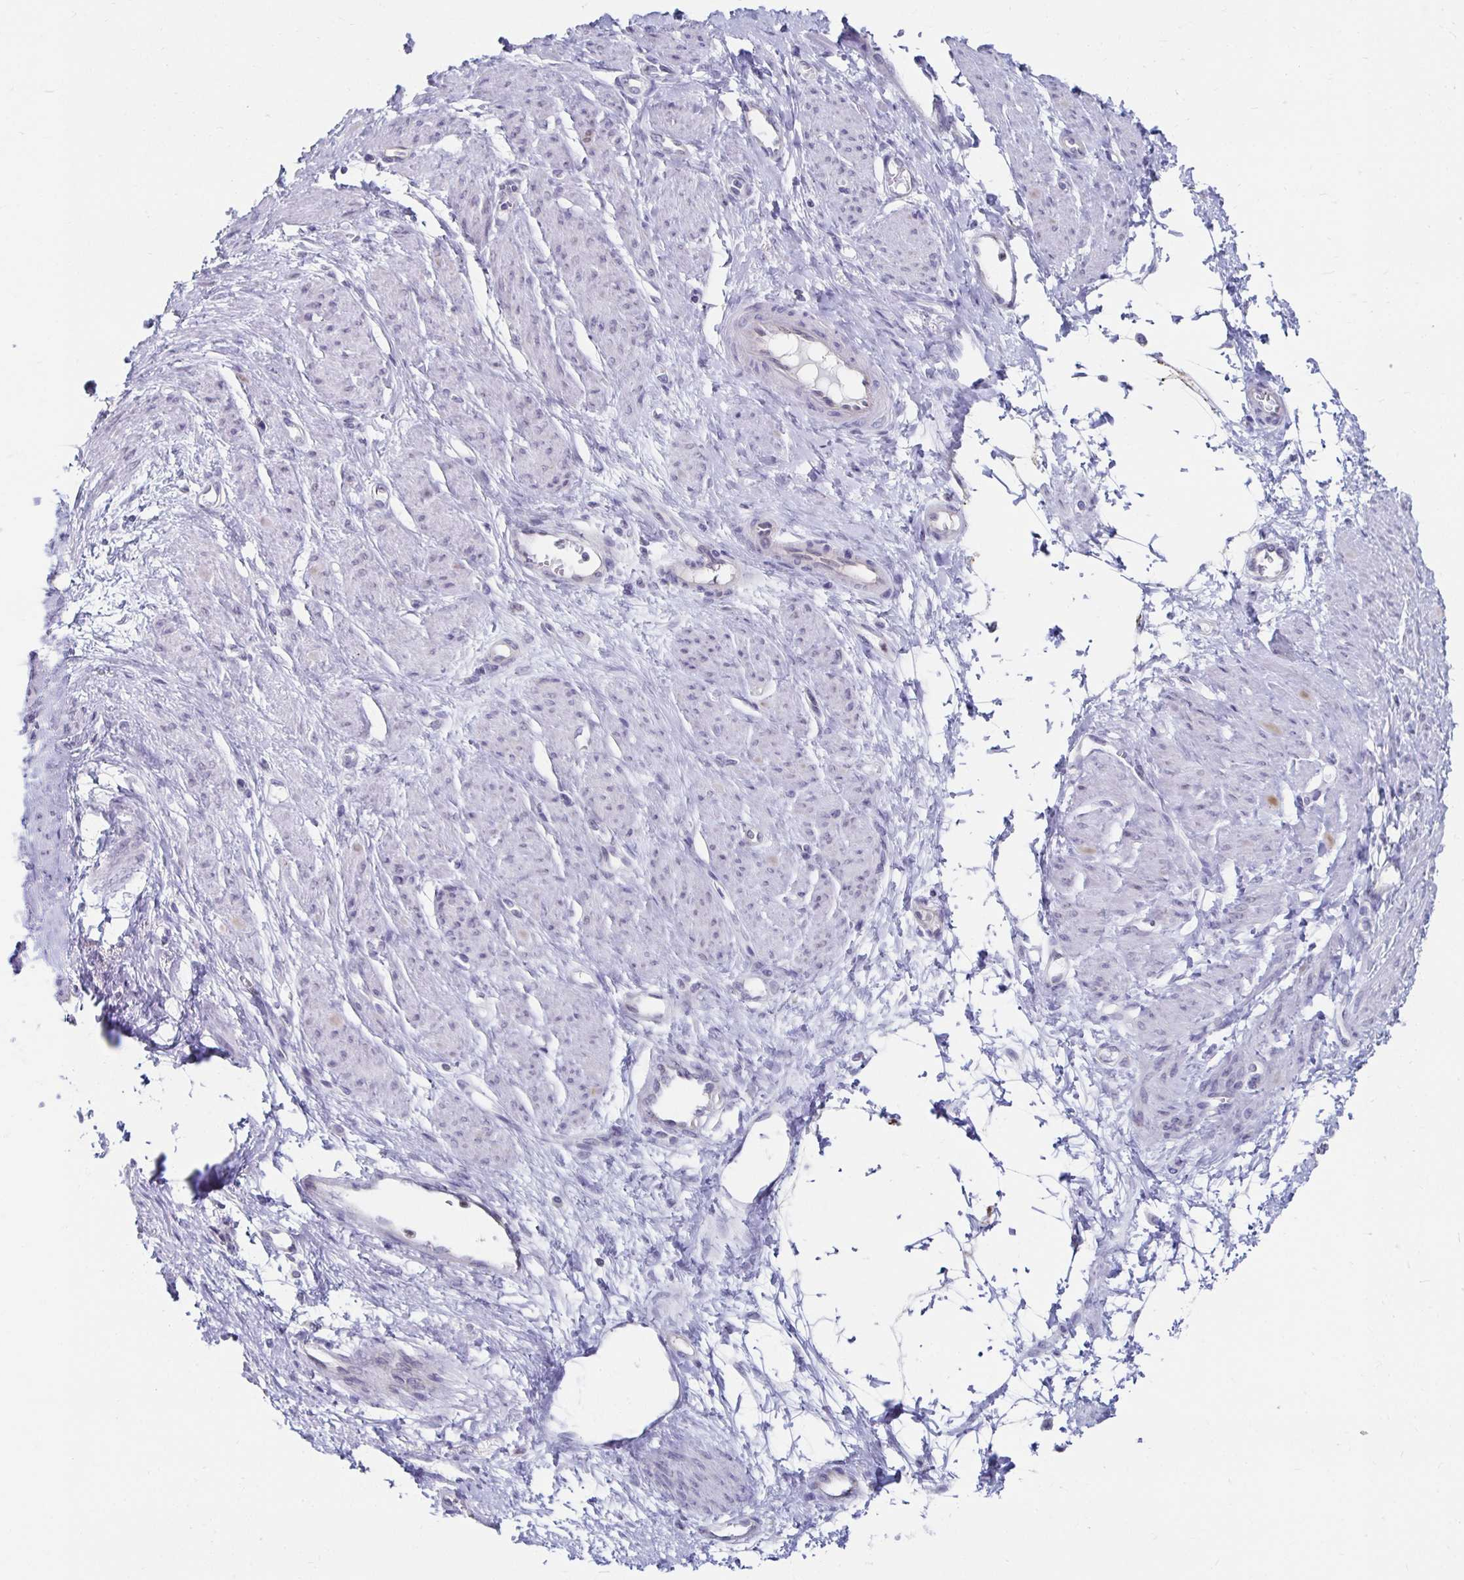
{"staining": {"intensity": "negative", "quantity": "none", "location": "none"}, "tissue": "smooth muscle", "cell_type": "Smooth muscle cells", "image_type": "normal", "snomed": [{"axis": "morphology", "description": "Normal tissue, NOS"}, {"axis": "topography", "description": "Smooth muscle"}, {"axis": "topography", "description": "Uterus"}], "caption": "The micrograph reveals no staining of smooth muscle cells in benign smooth muscle. Brightfield microscopy of immunohistochemistry stained with DAB (3,3'-diaminobenzidine) (brown) and hematoxylin (blue), captured at high magnification.", "gene": "NOCT", "patient": {"sex": "female", "age": 39}}